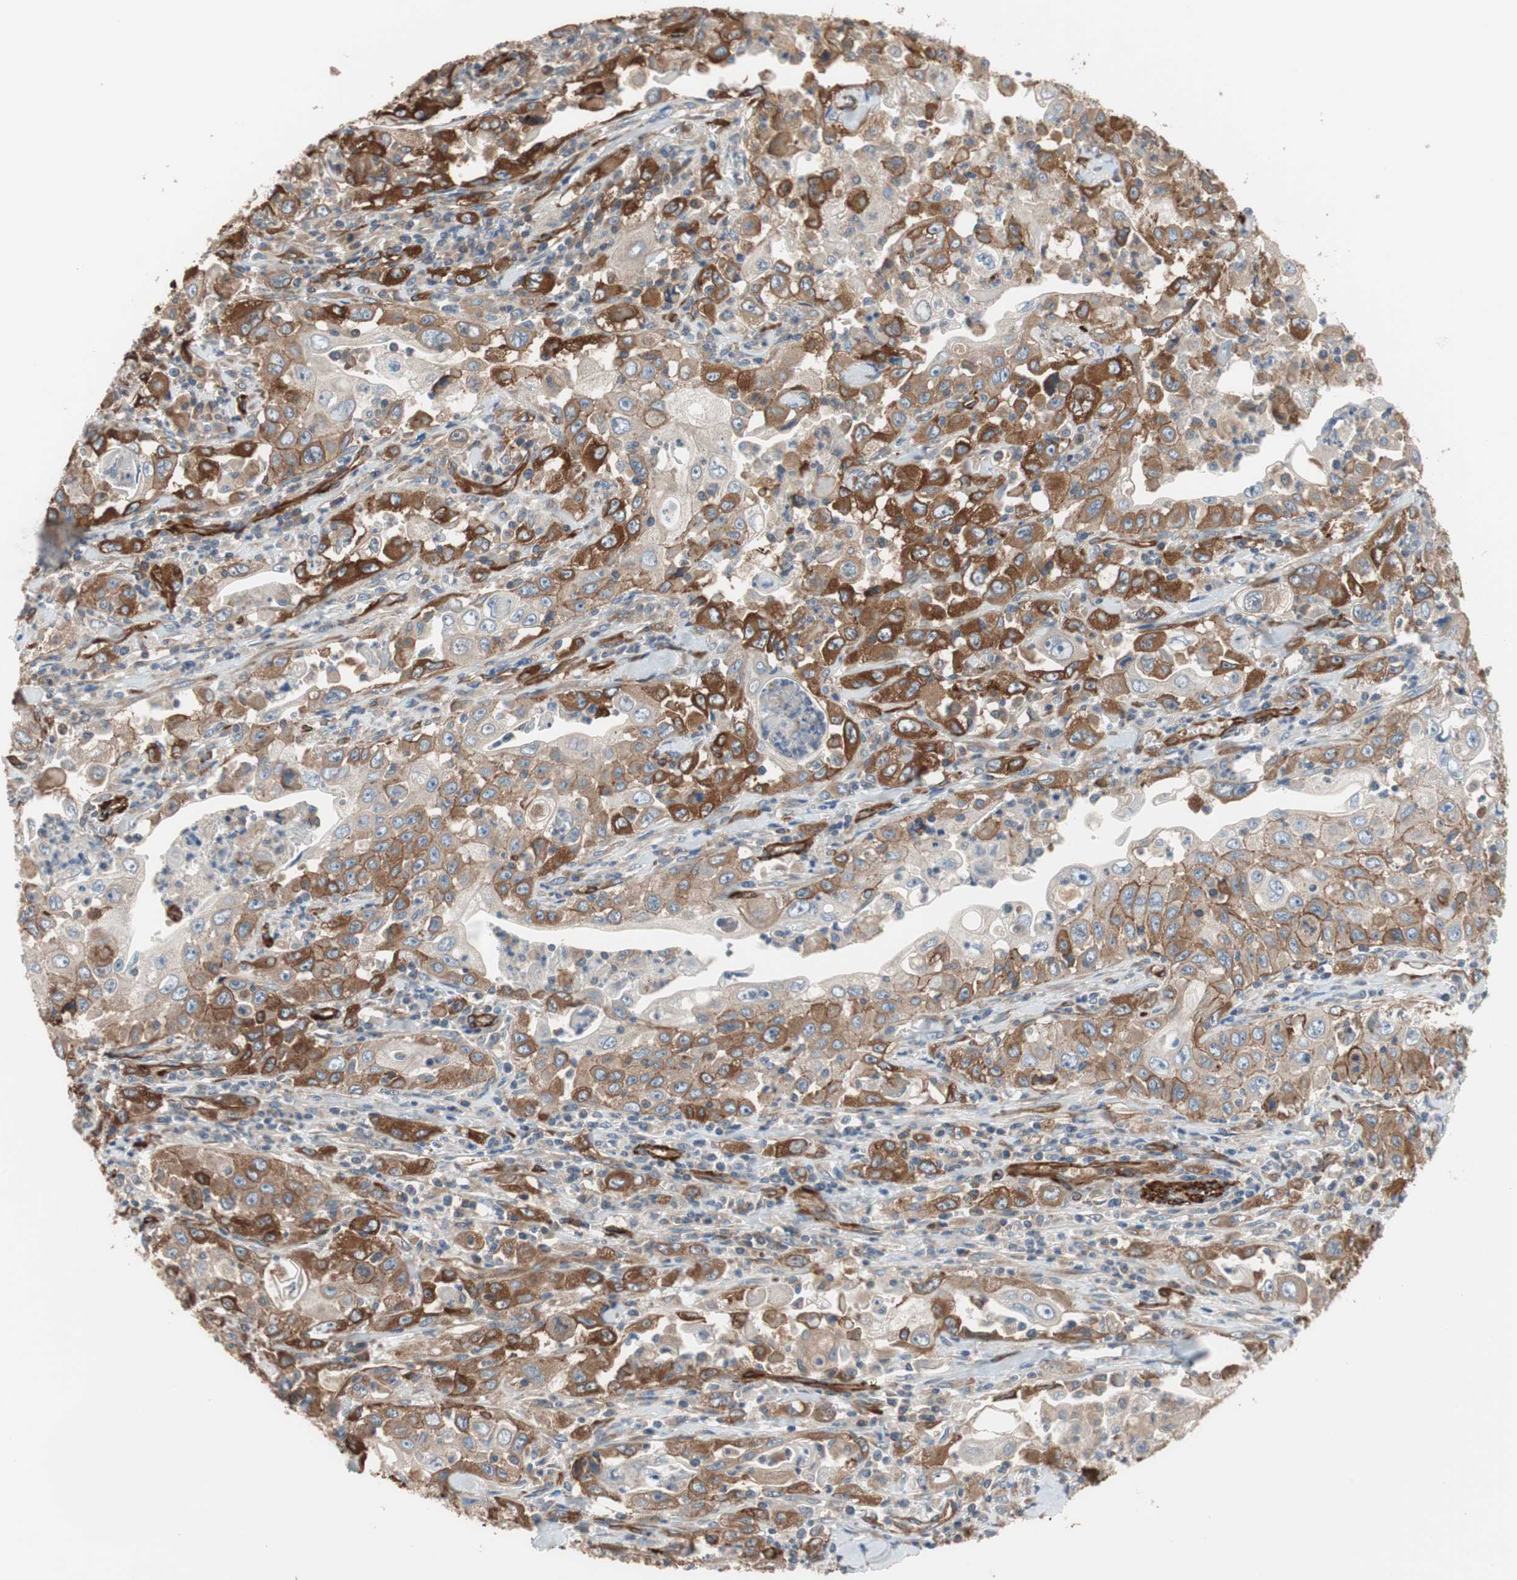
{"staining": {"intensity": "strong", "quantity": ">75%", "location": "cytoplasmic/membranous"}, "tissue": "pancreatic cancer", "cell_type": "Tumor cells", "image_type": "cancer", "snomed": [{"axis": "morphology", "description": "Adenocarcinoma, NOS"}, {"axis": "topography", "description": "Pancreas"}], "caption": "Human pancreatic cancer stained with a protein marker exhibits strong staining in tumor cells.", "gene": "GPSM2", "patient": {"sex": "male", "age": 70}}